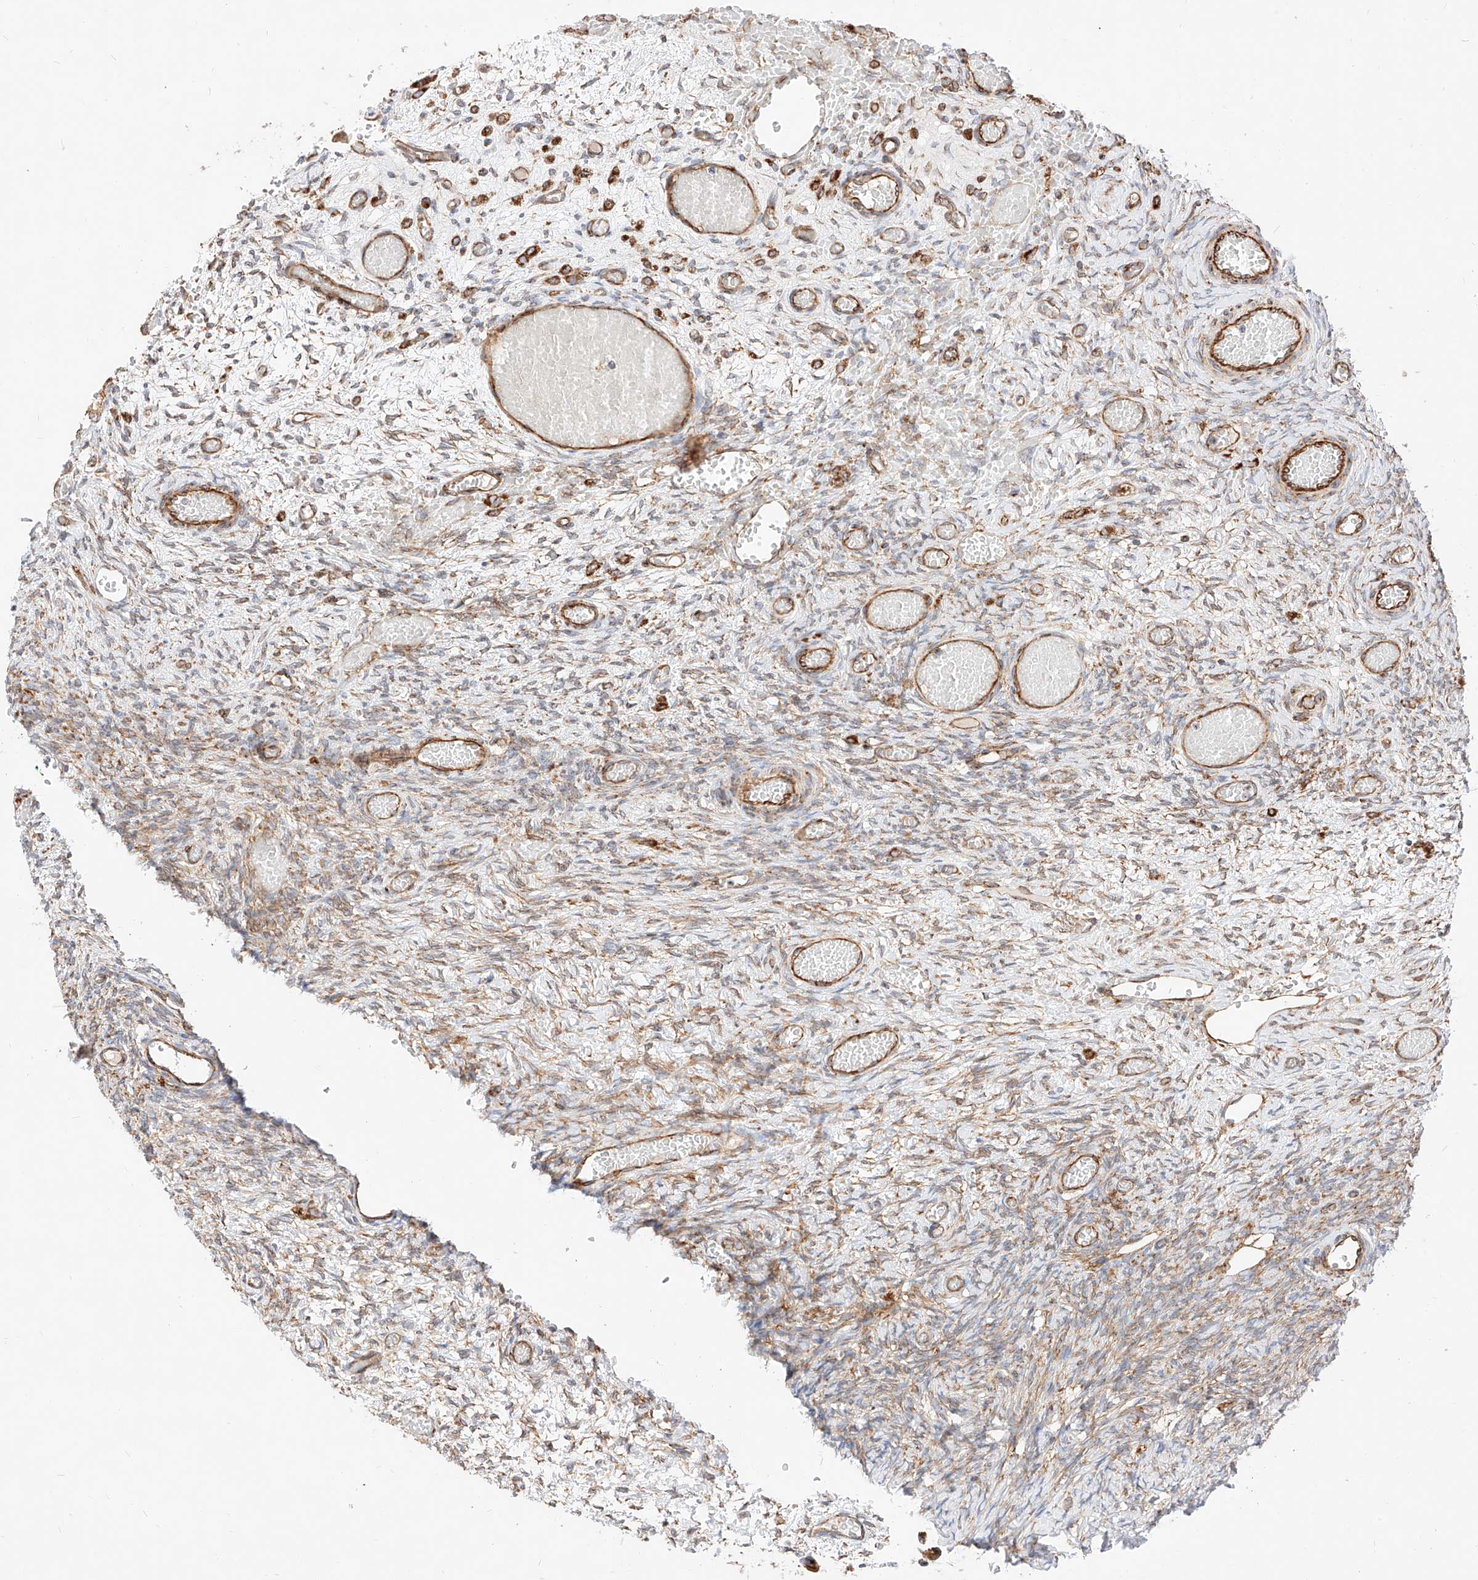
{"staining": {"intensity": "moderate", "quantity": "<25%", "location": "cytoplasmic/membranous"}, "tissue": "ovary", "cell_type": "Ovarian stroma cells", "image_type": "normal", "snomed": [{"axis": "morphology", "description": "Adenocarcinoma, NOS"}, {"axis": "topography", "description": "Endometrium"}], "caption": "Protein staining exhibits moderate cytoplasmic/membranous expression in about <25% of ovarian stroma cells in normal ovary. (DAB IHC, brown staining for protein, blue staining for nuclei).", "gene": "CSGALNACT2", "patient": {"sex": "female", "age": 32}}